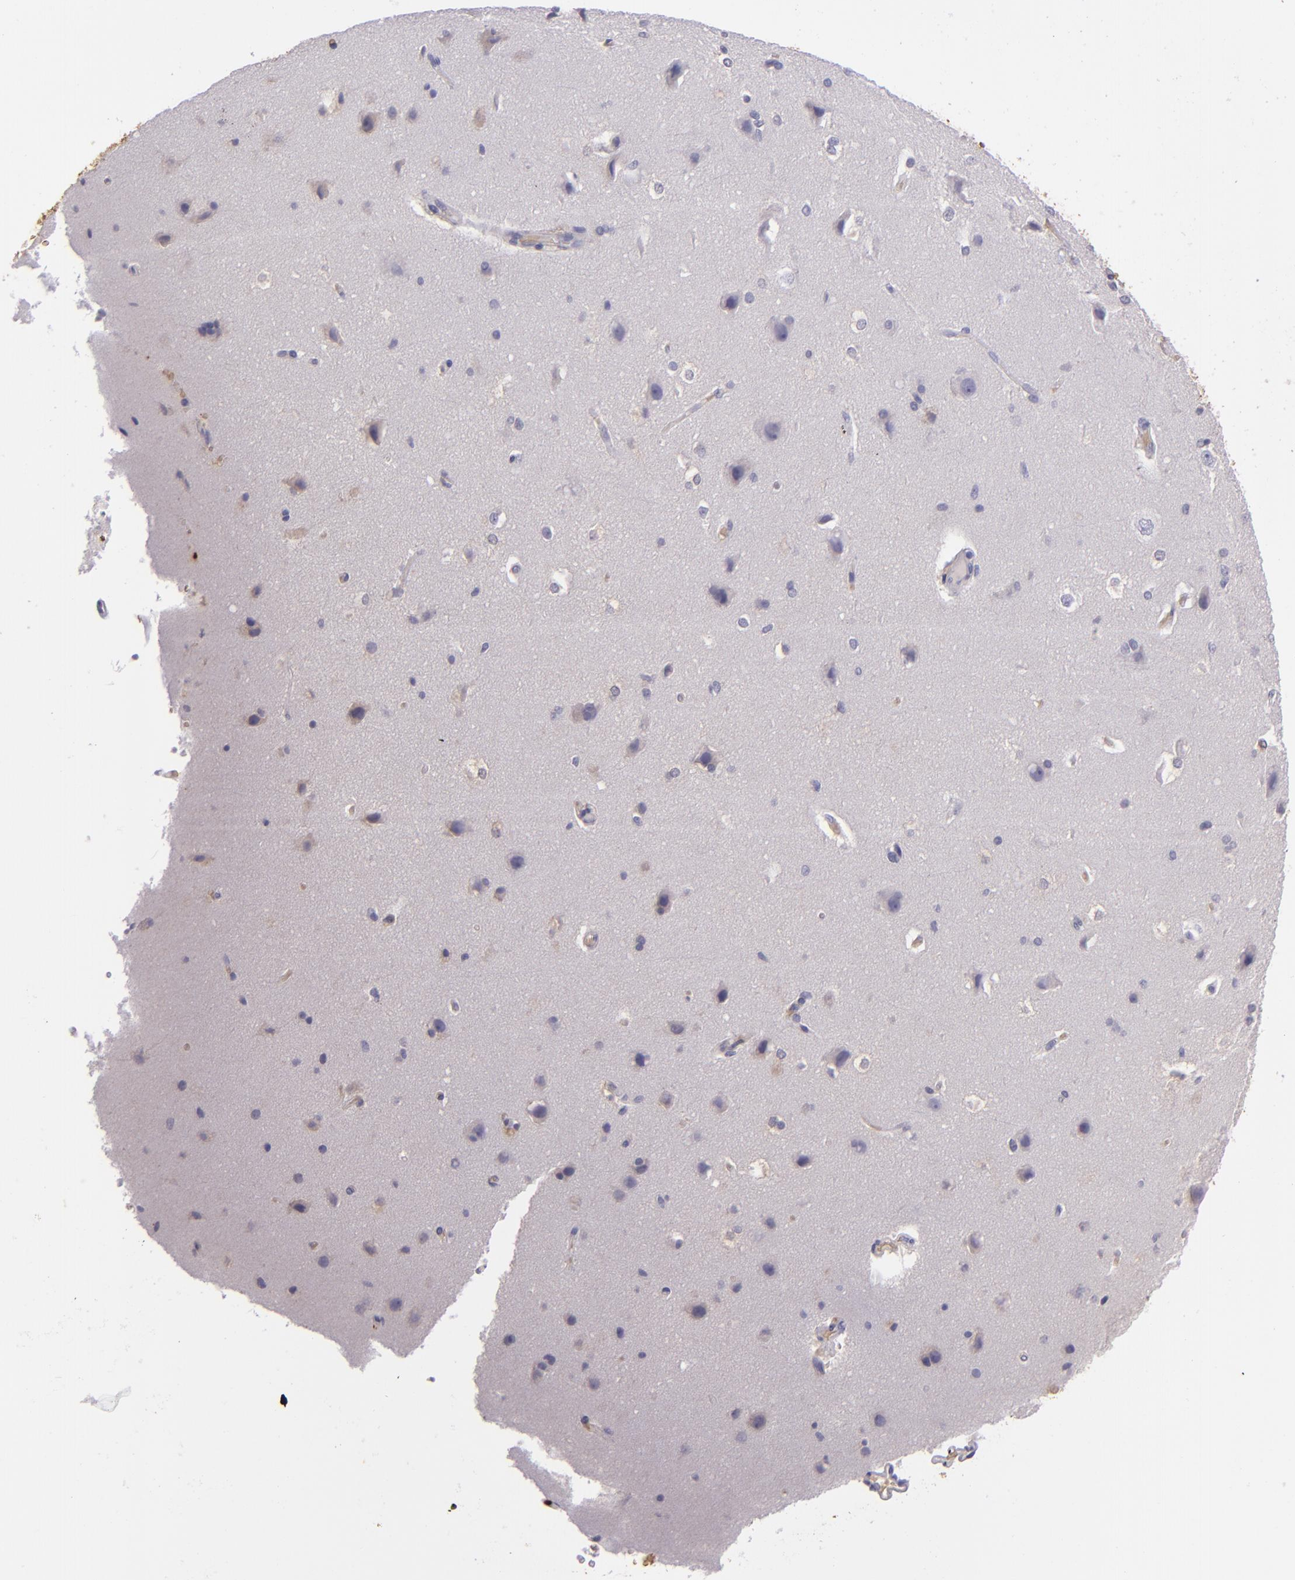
{"staining": {"intensity": "weak", "quantity": "<25%", "location": "cytoplasmic/membranous"}, "tissue": "cerebral cortex", "cell_type": "Endothelial cells", "image_type": "normal", "snomed": [{"axis": "morphology", "description": "Normal tissue, NOS"}, {"axis": "topography", "description": "Cerebral cortex"}], "caption": "Endothelial cells show no significant expression in benign cerebral cortex. (DAB (3,3'-diaminobenzidine) IHC with hematoxylin counter stain).", "gene": "ACE", "patient": {"sex": "female", "age": 45}}